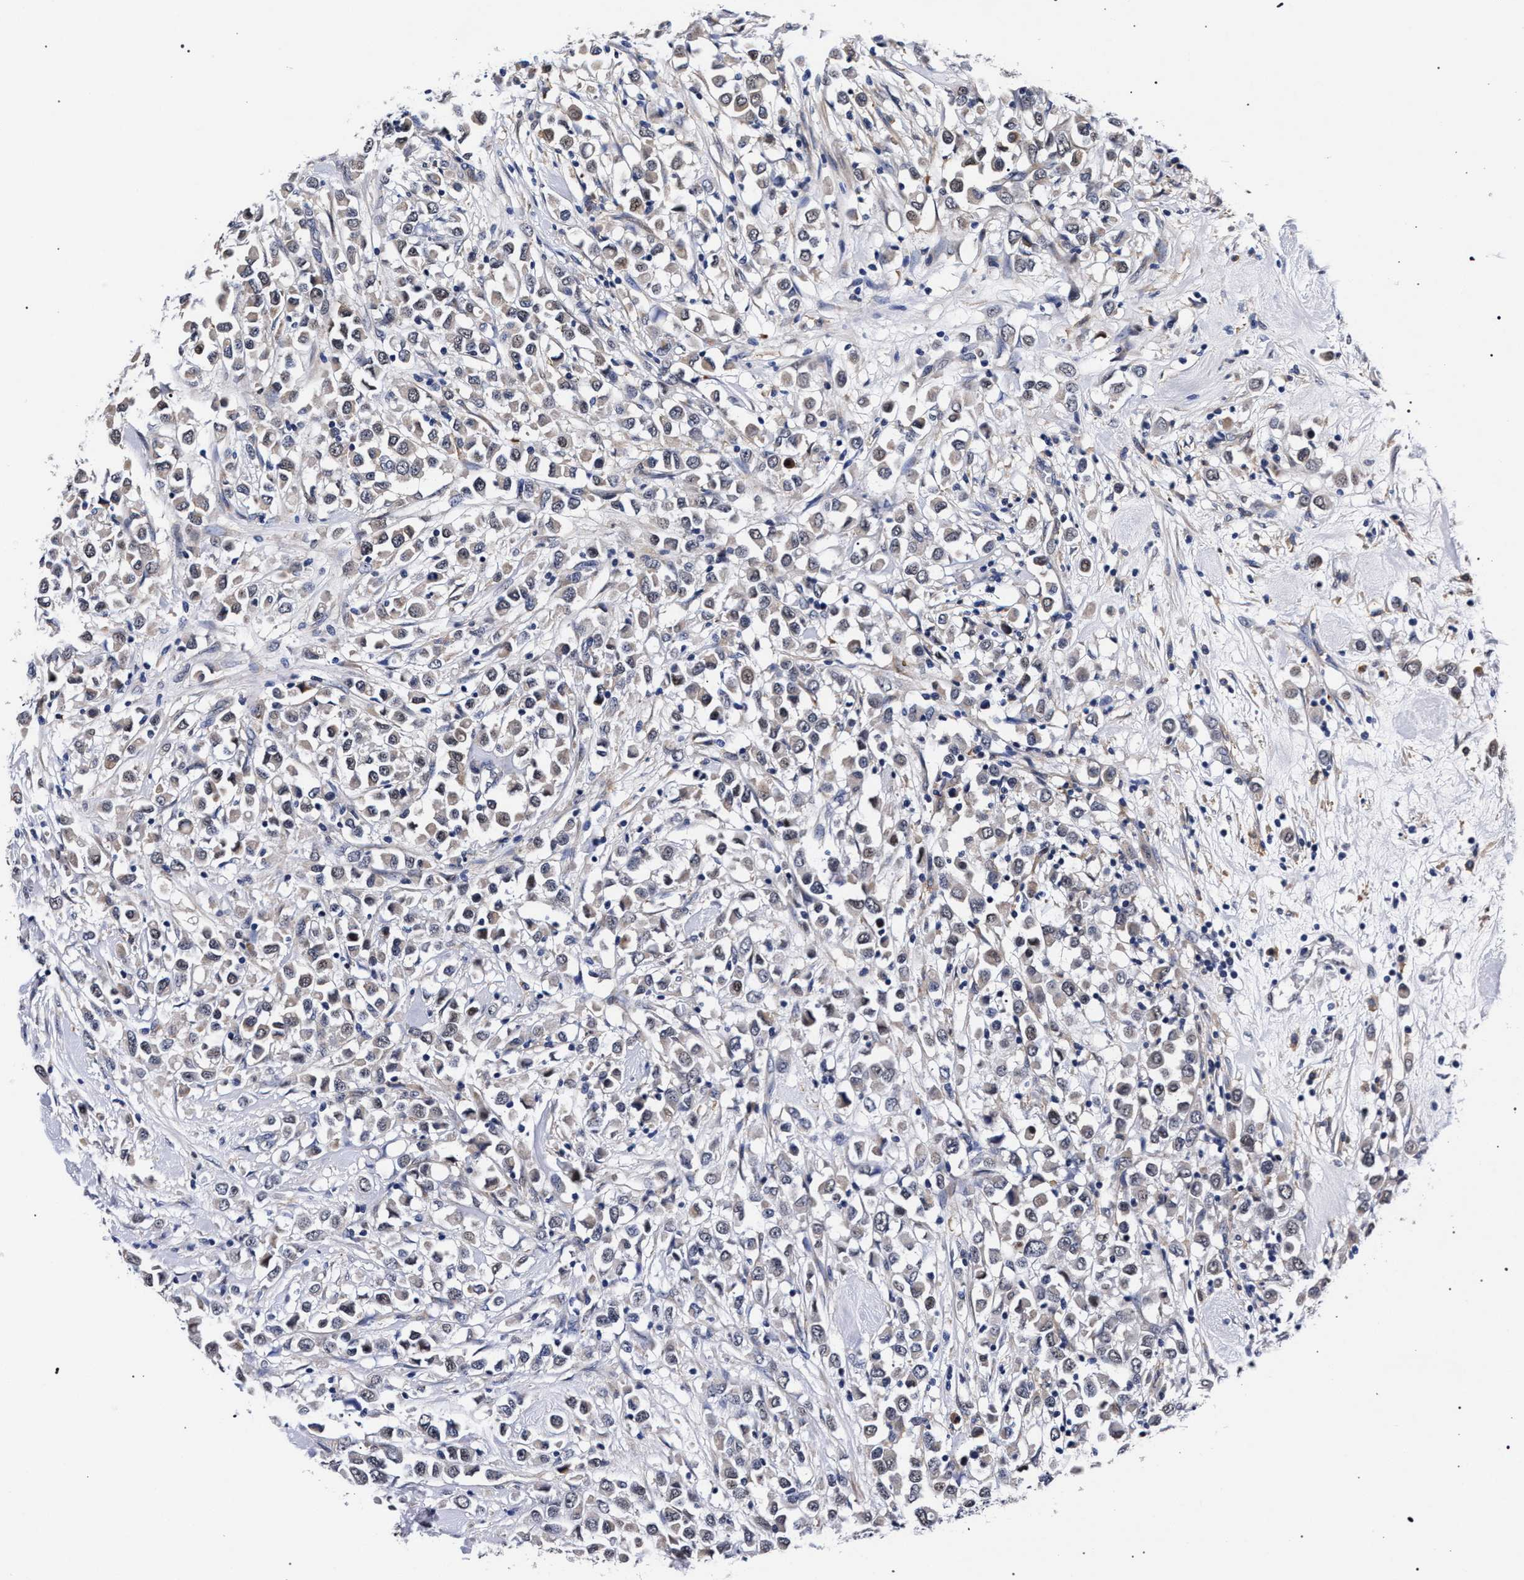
{"staining": {"intensity": "weak", "quantity": "<25%", "location": "cytoplasmic/membranous"}, "tissue": "breast cancer", "cell_type": "Tumor cells", "image_type": "cancer", "snomed": [{"axis": "morphology", "description": "Duct carcinoma"}, {"axis": "topography", "description": "Breast"}], "caption": "Tumor cells are negative for brown protein staining in breast cancer (invasive ductal carcinoma).", "gene": "ZNF462", "patient": {"sex": "female", "age": 61}}